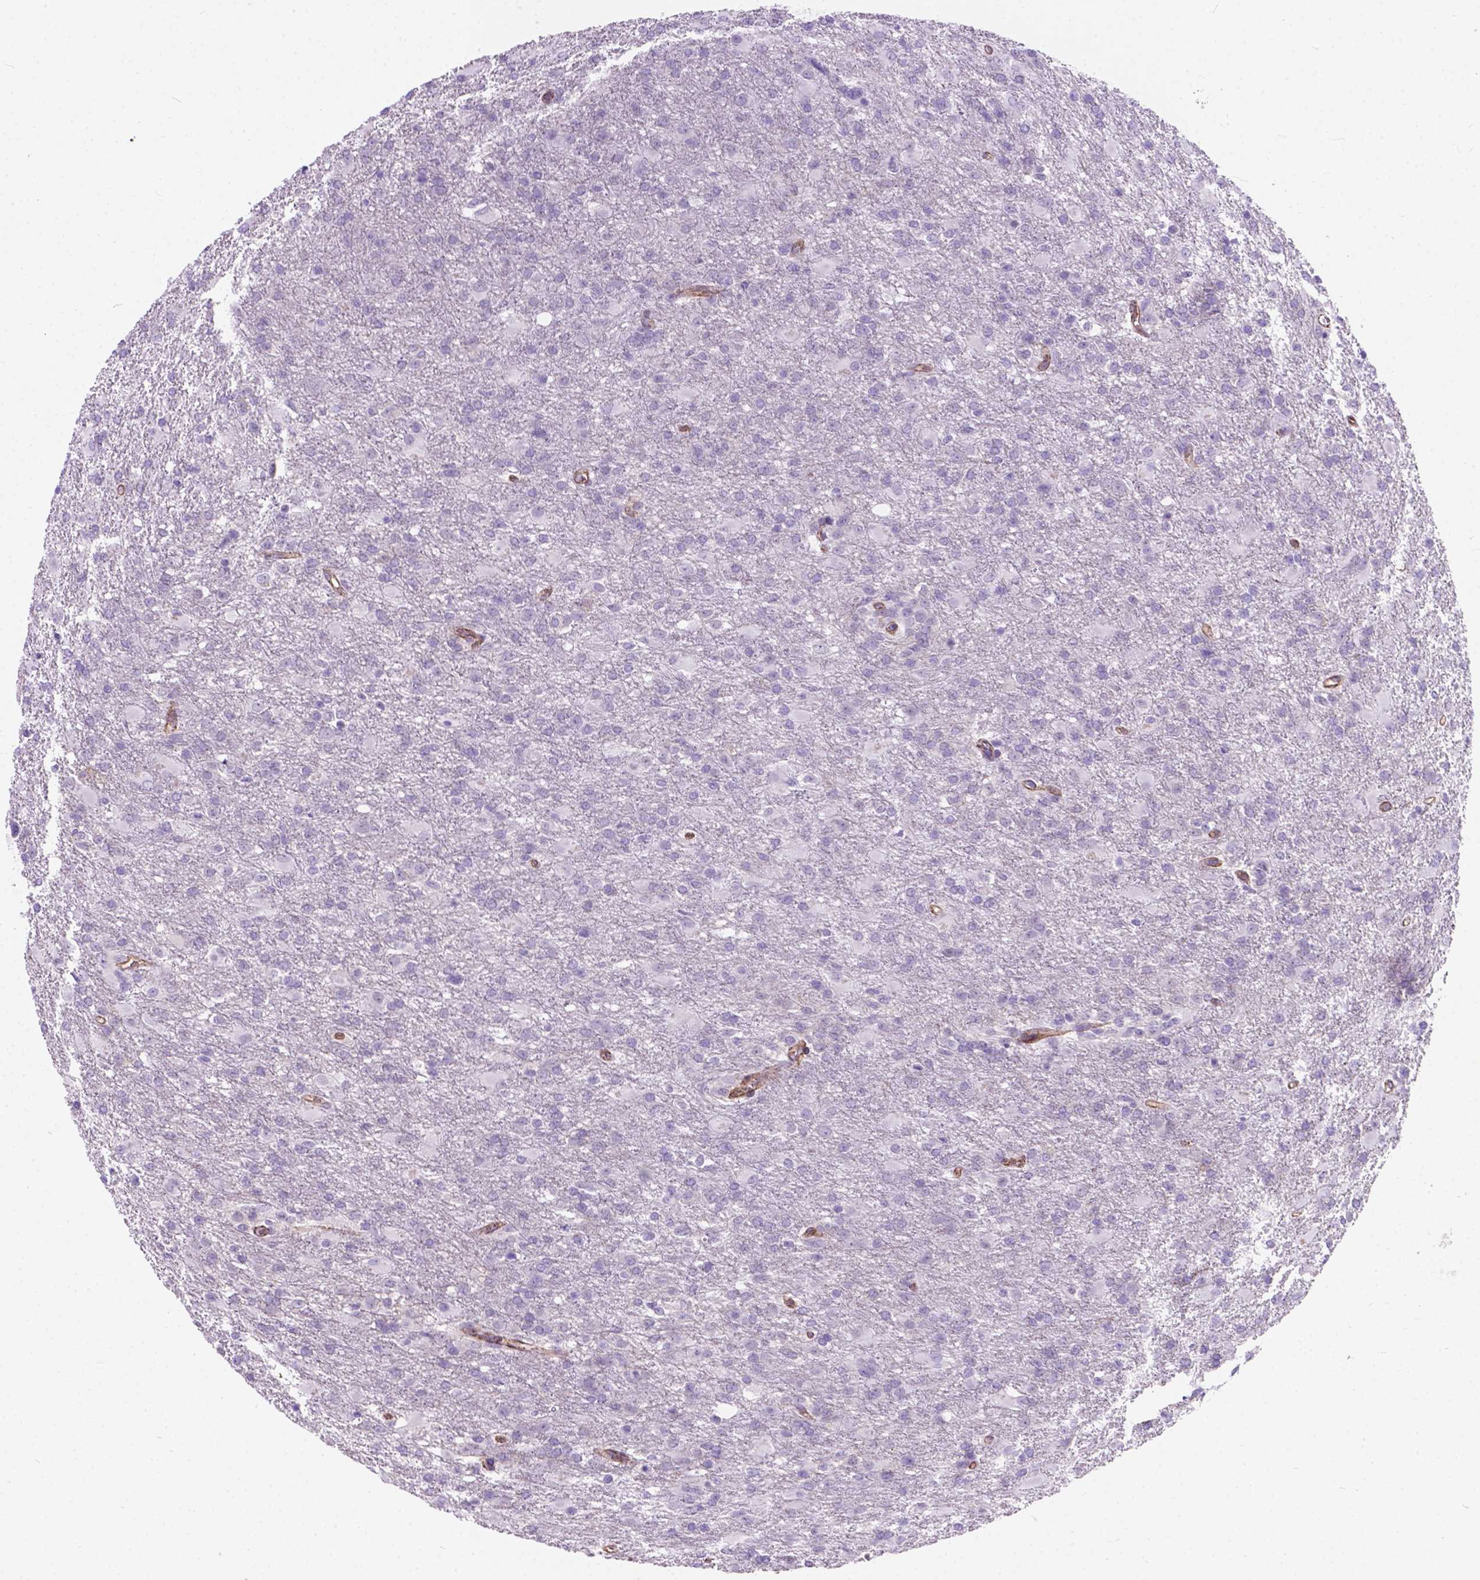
{"staining": {"intensity": "negative", "quantity": "none", "location": "none"}, "tissue": "glioma", "cell_type": "Tumor cells", "image_type": "cancer", "snomed": [{"axis": "morphology", "description": "Glioma, malignant, High grade"}, {"axis": "topography", "description": "Brain"}], "caption": "Tumor cells are negative for protein expression in human glioma. (DAB IHC visualized using brightfield microscopy, high magnification).", "gene": "KIAA0040", "patient": {"sex": "male", "age": 68}}